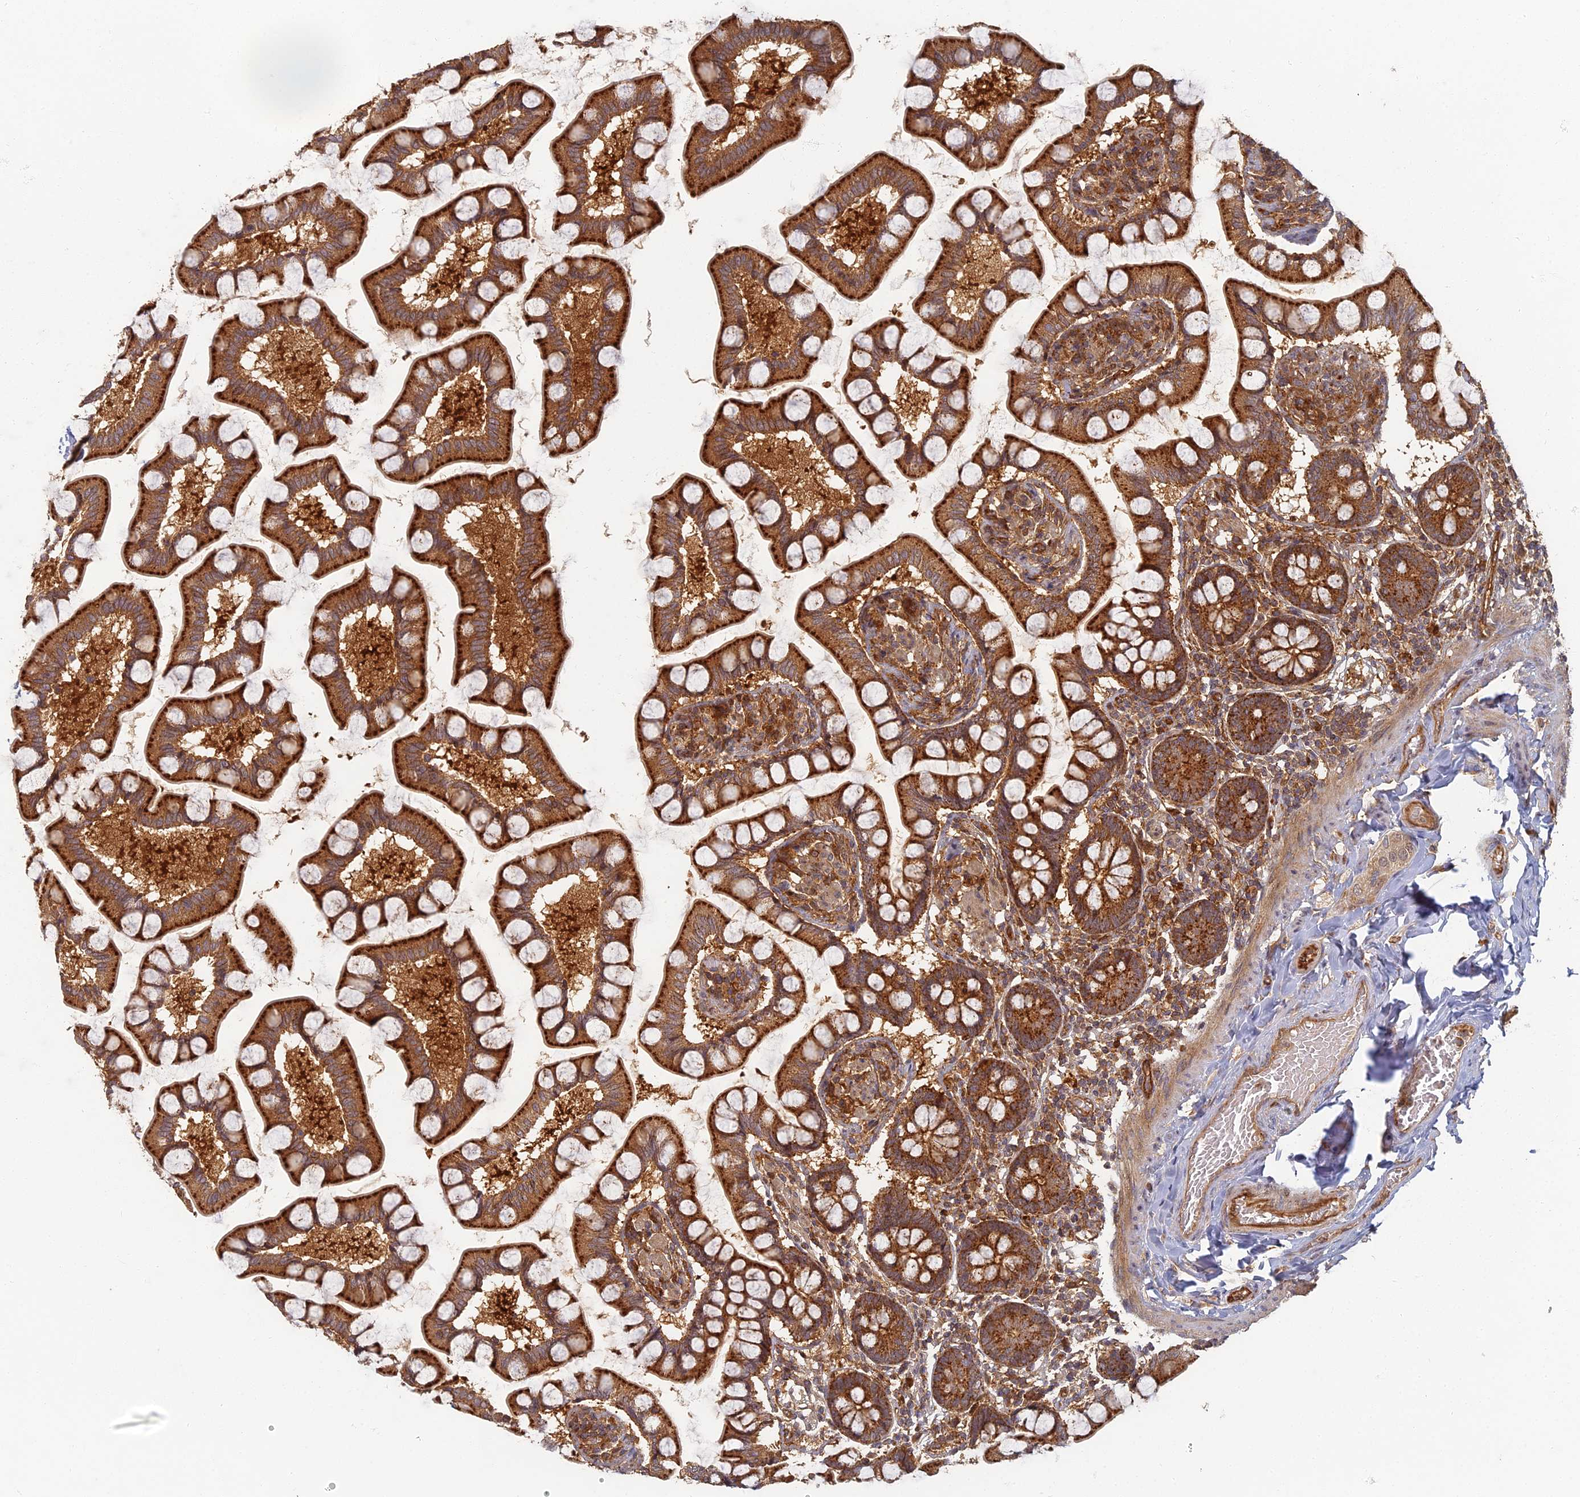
{"staining": {"intensity": "strong", "quantity": ">75%", "location": "cytoplasmic/membranous"}, "tissue": "small intestine", "cell_type": "Glandular cells", "image_type": "normal", "snomed": [{"axis": "morphology", "description": "Normal tissue, NOS"}, {"axis": "topography", "description": "Small intestine"}], "caption": "Protein staining of benign small intestine shows strong cytoplasmic/membranous staining in approximately >75% of glandular cells.", "gene": "INO80D", "patient": {"sex": "male", "age": 41}}